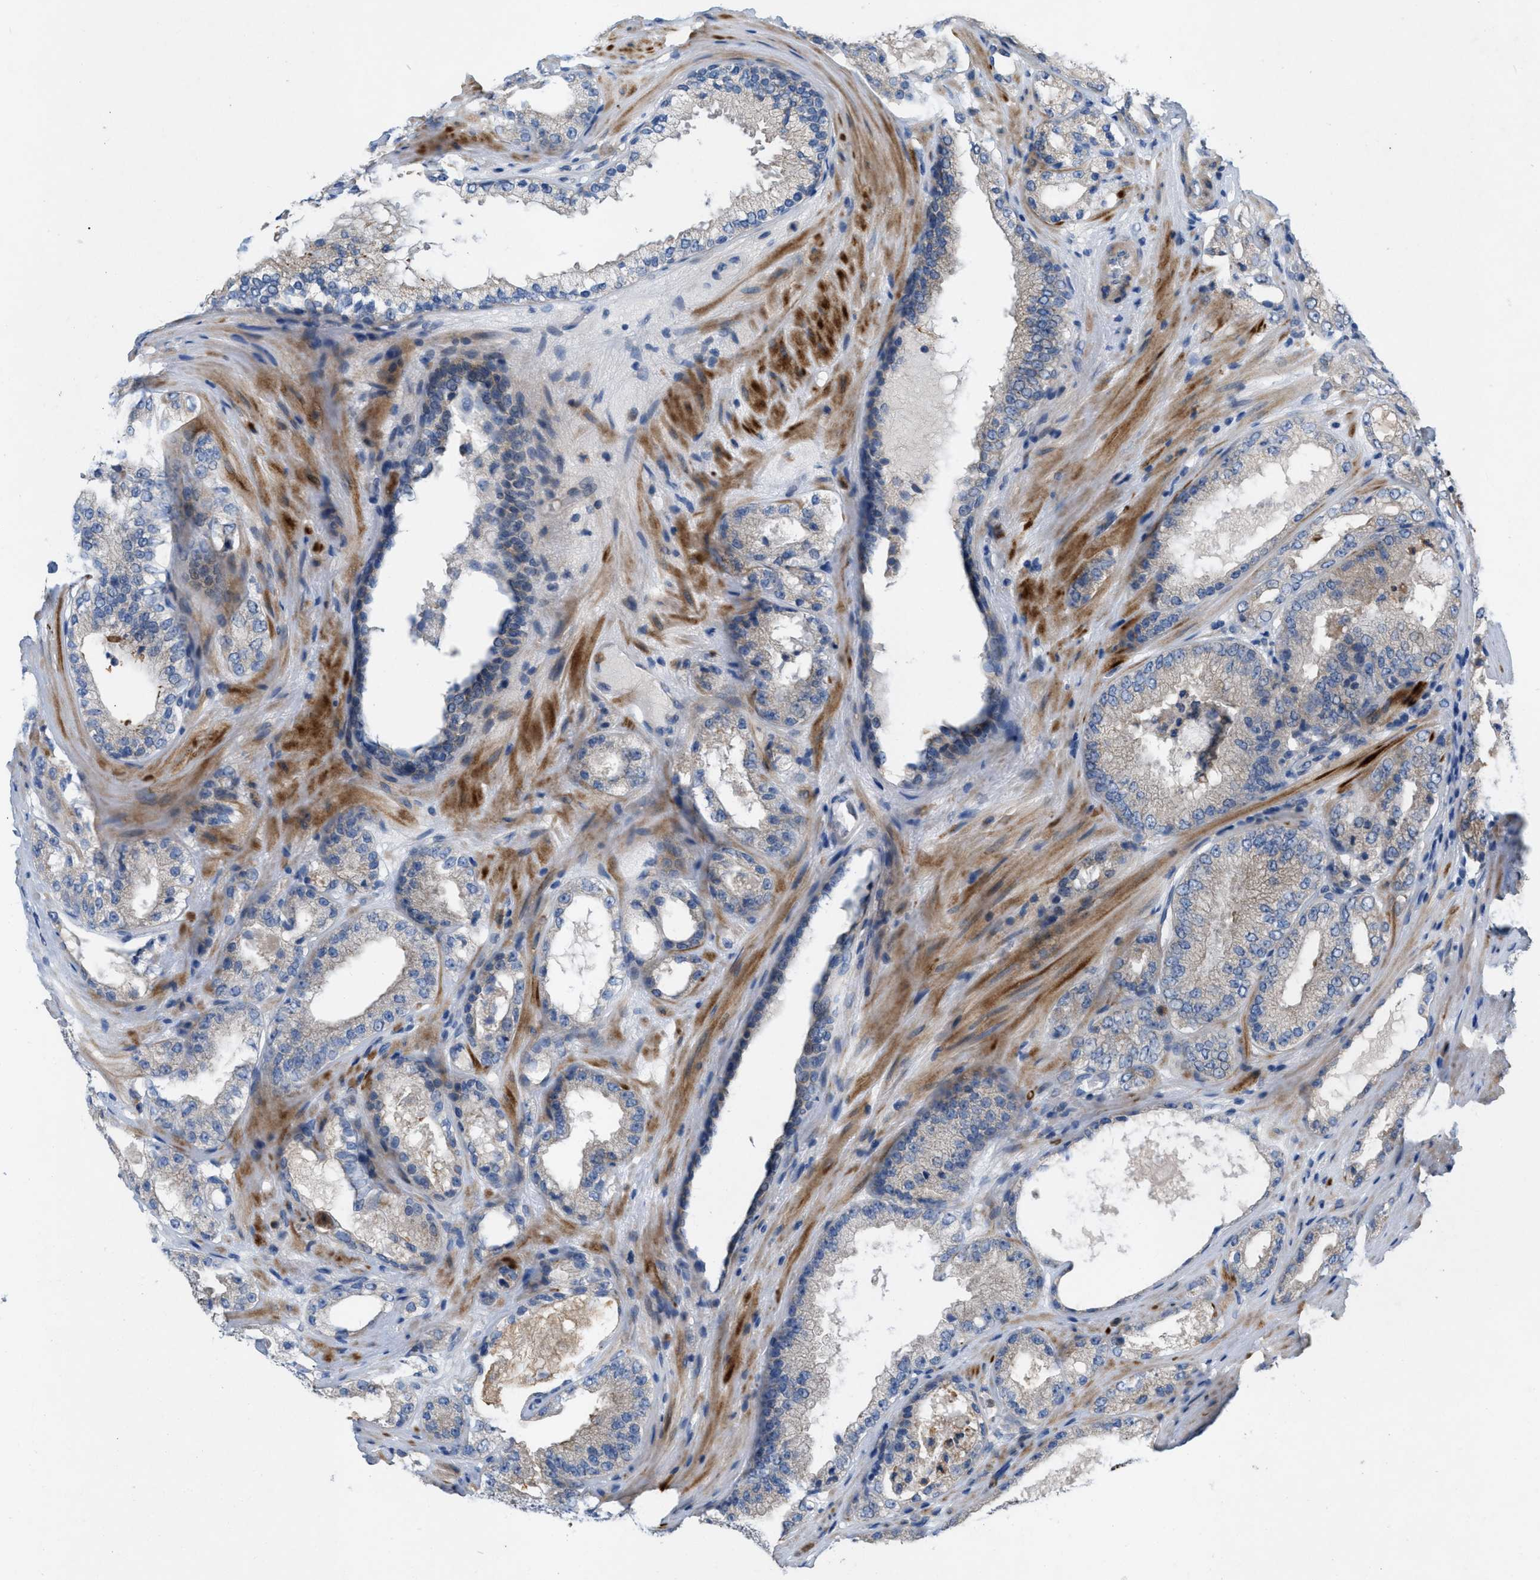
{"staining": {"intensity": "weak", "quantity": "<25%", "location": "cytoplasmic/membranous"}, "tissue": "prostate cancer", "cell_type": "Tumor cells", "image_type": "cancer", "snomed": [{"axis": "morphology", "description": "Adenocarcinoma, High grade"}, {"axis": "topography", "description": "Prostate"}], "caption": "This is a micrograph of immunohistochemistry (IHC) staining of prostate high-grade adenocarcinoma, which shows no staining in tumor cells. (DAB (3,3'-diaminobenzidine) immunohistochemistry with hematoxylin counter stain).", "gene": "PLPPR5", "patient": {"sex": "male", "age": 65}}